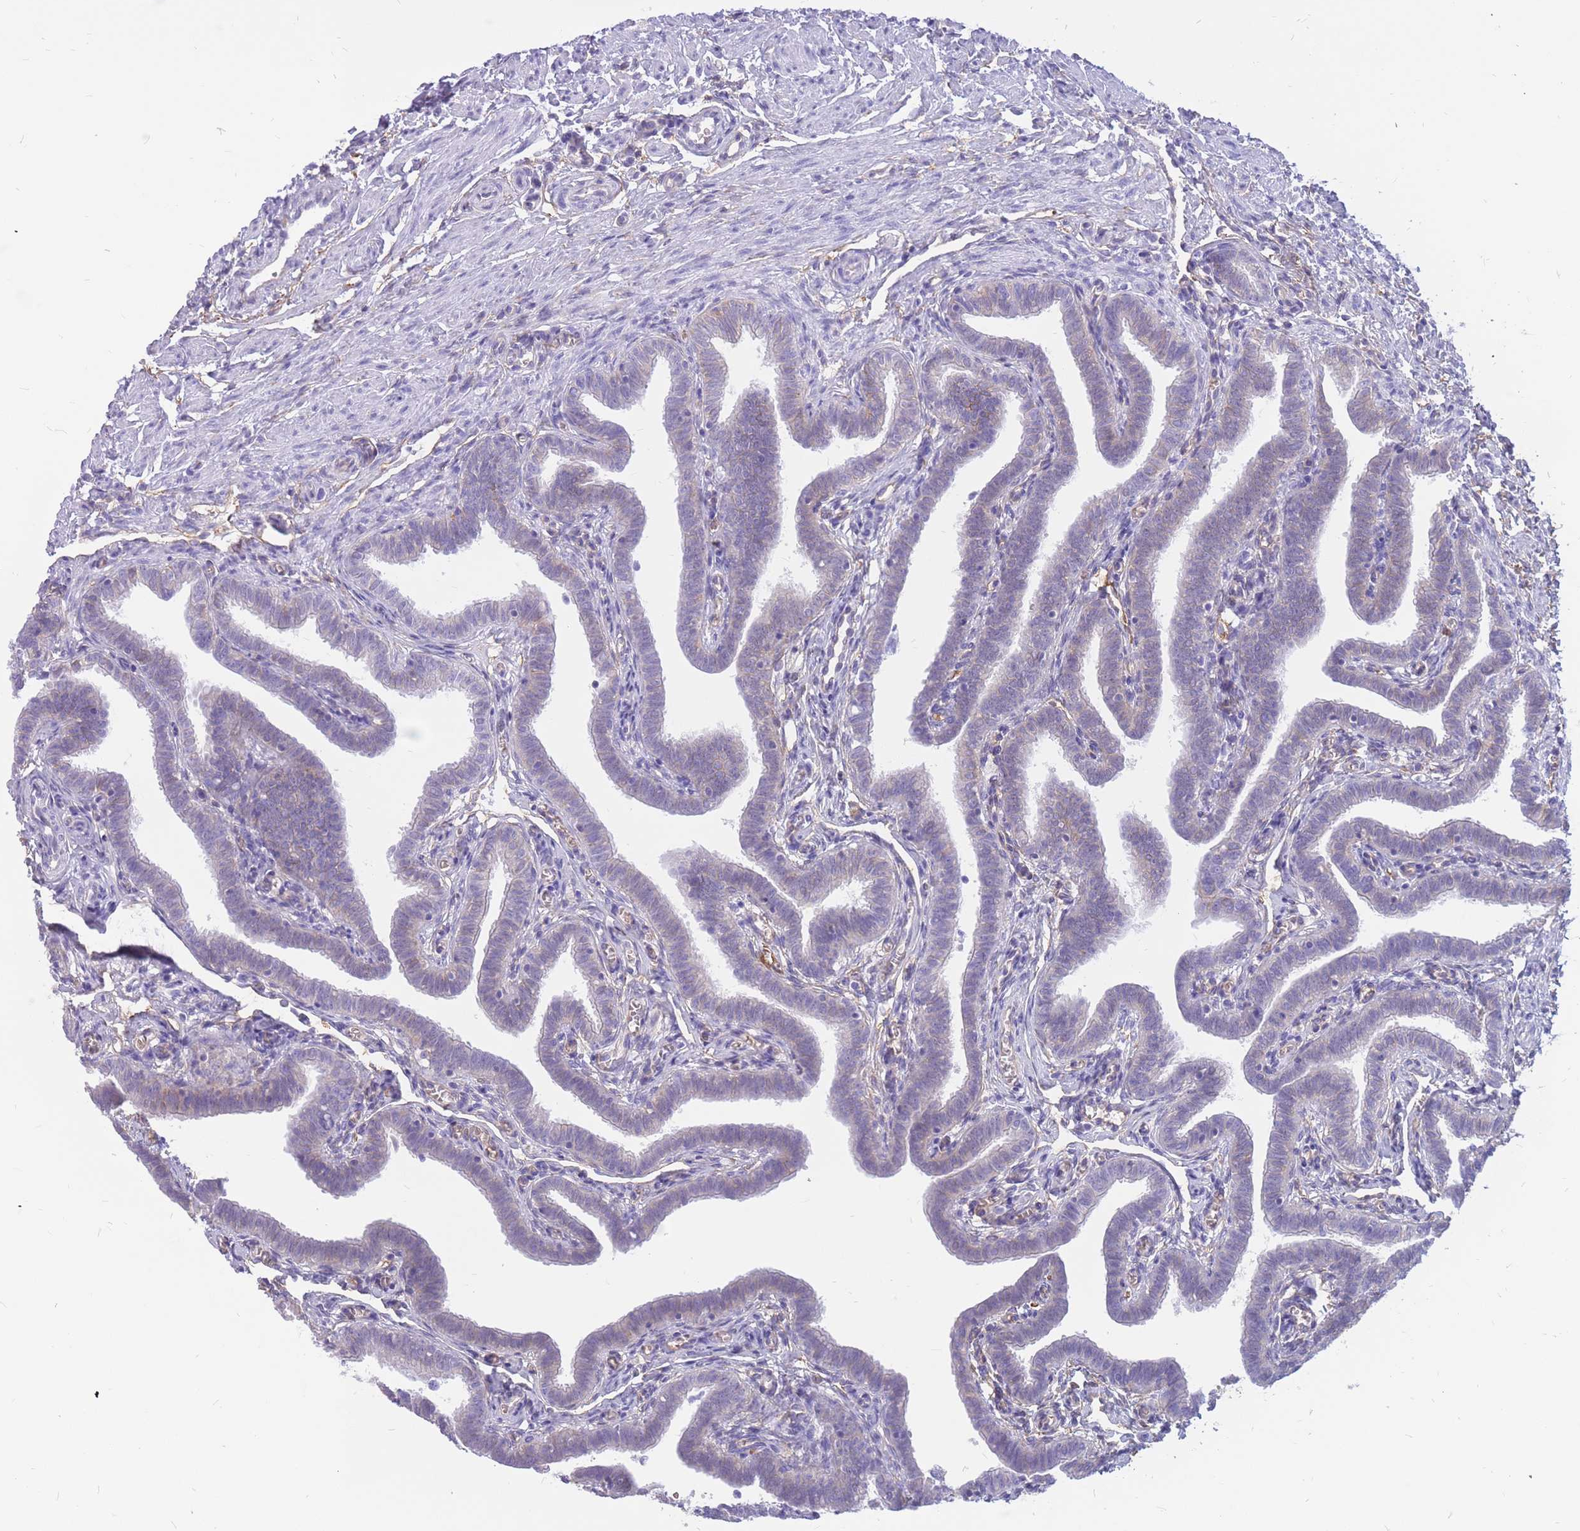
{"staining": {"intensity": "moderate", "quantity": "25%-75%", "location": "cytoplasmic/membranous"}, "tissue": "fallopian tube", "cell_type": "Glandular cells", "image_type": "normal", "snomed": [{"axis": "morphology", "description": "Normal tissue, NOS"}, {"axis": "topography", "description": "Fallopian tube"}], "caption": "Protein analysis of benign fallopian tube reveals moderate cytoplasmic/membranous expression in approximately 25%-75% of glandular cells. The staining was performed using DAB, with brown indicating positive protein expression. Nuclei are stained blue with hematoxylin.", "gene": "ADD2", "patient": {"sex": "female", "age": 36}}